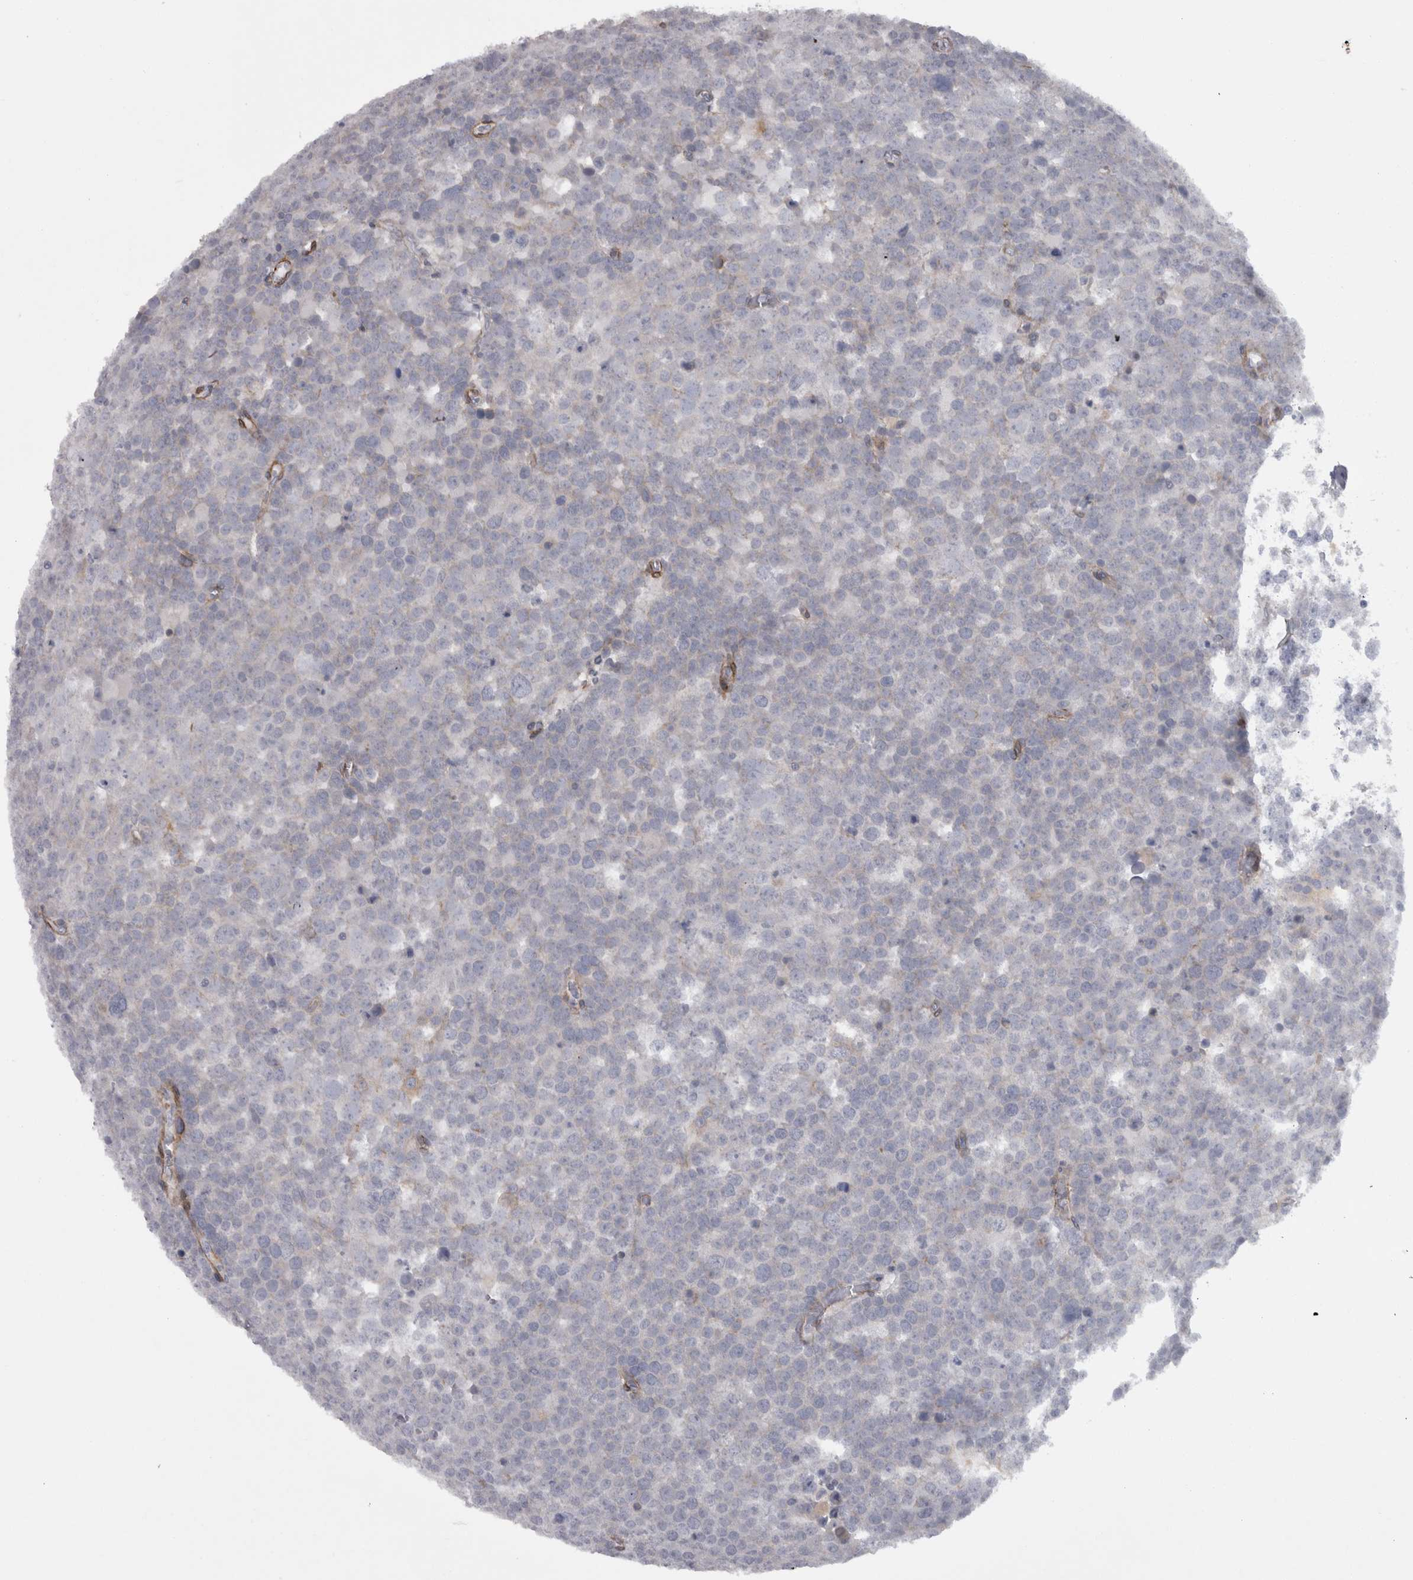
{"staining": {"intensity": "negative", "quantity": "none", "location": "none"}, "tissue": "testis cancer", "cell_type": "Tumor cells", "image_type": "cancer", "snomed": [{"axis": "morphology", "description": "Seminoma, NOS"}, {"axis": "topography", "description": "Testis"}], "caption": "This is a histopathology image of immunohistochemistry staining of testis cancer, which shows no expression in tumor cells.", "gene": "PPP1R12B", "patient": {"sex": "male", "age": 71}}